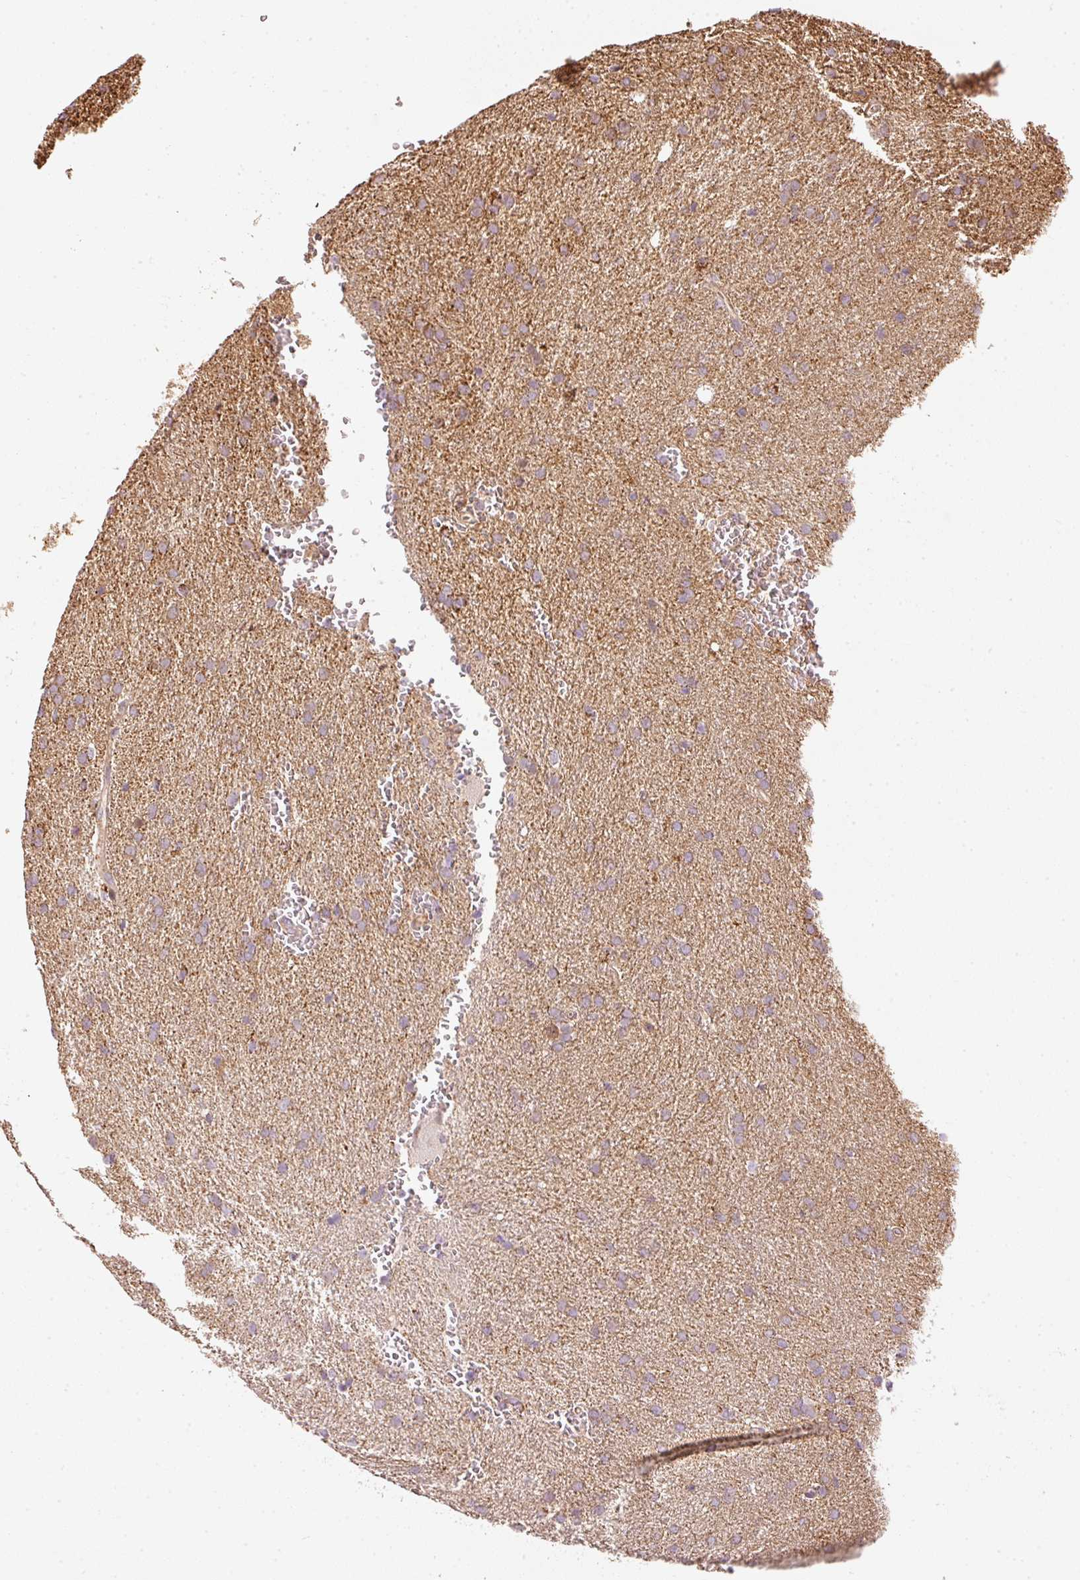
{"staining": {"intensity": "moderate", "quantity": "25%-75%", "location": "cytoplasmic/membranous"}, "tissue": "glioma", "cell_type": "Tumor cells", "image_type": "cancer", "snomed": [{"axis": "morphology", "description": "Glioma, malignant, Low grade"}, {"axis": "topography", "description": "Brain"}], "caption": "Immunohistochemical staining of human malignant glioma (low-grade) displays medium levels of moderate cytoplasmic/membranous protein expression in approximately 25%-75% of tumor cells.", "gene": "MTHFD1L", "patient": {"sex": "female", "age": 33}}